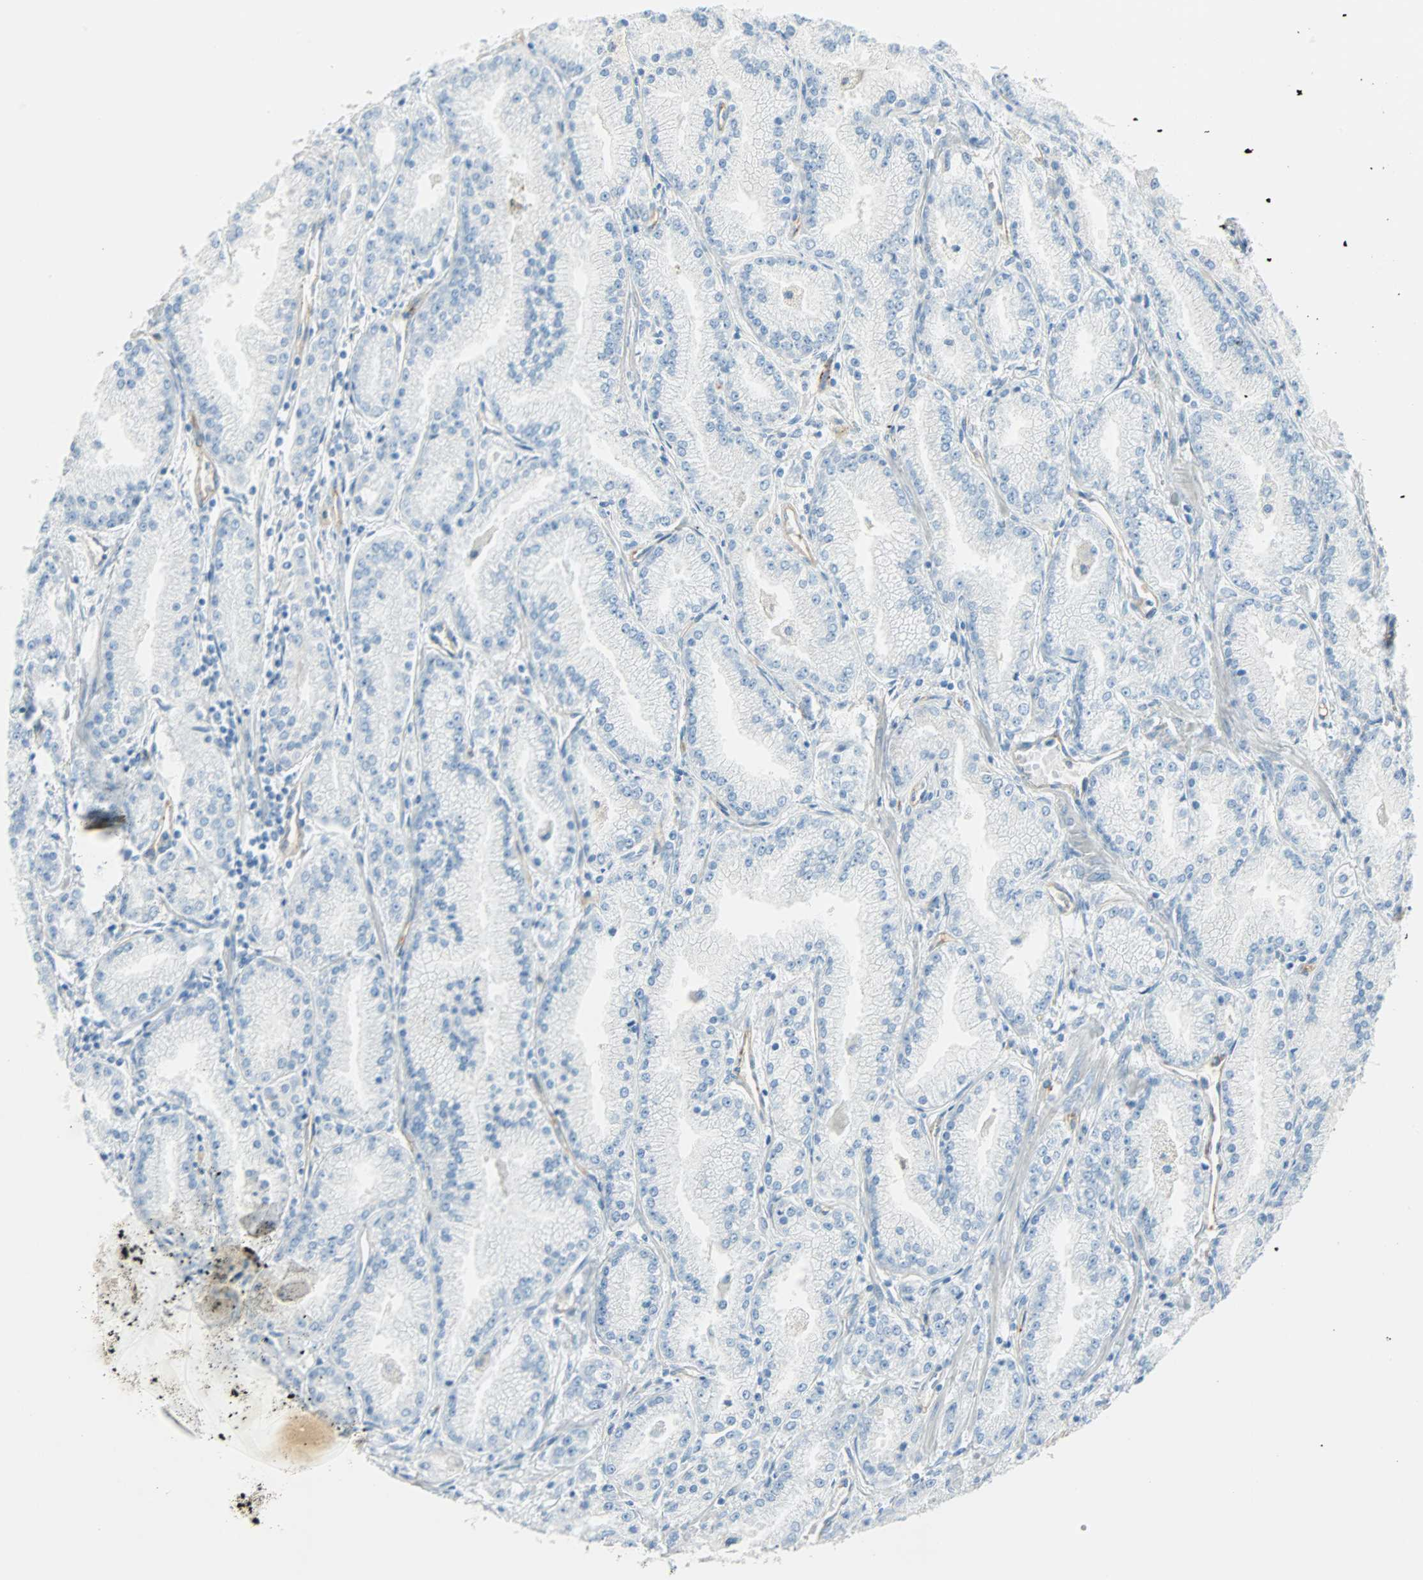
{"staining": {"intensity": "negative", "quantity": "none", "location": "none"}, "tissue": "prostate cancer", "cell_type": "Tumor cells", "image_type": "cancer", "snomed": [{"axis": "morphology", "description": "Adenocarcinoma, High grade"}, {"axis": "topography", "description": "Prostate"}], "caption": "Tumor cells show no significant protein staining in prostate cancer (high-grade adenocarcinoma).", "gene": "VPS9D1", "patient": {"sex": "male", "age": 61}}